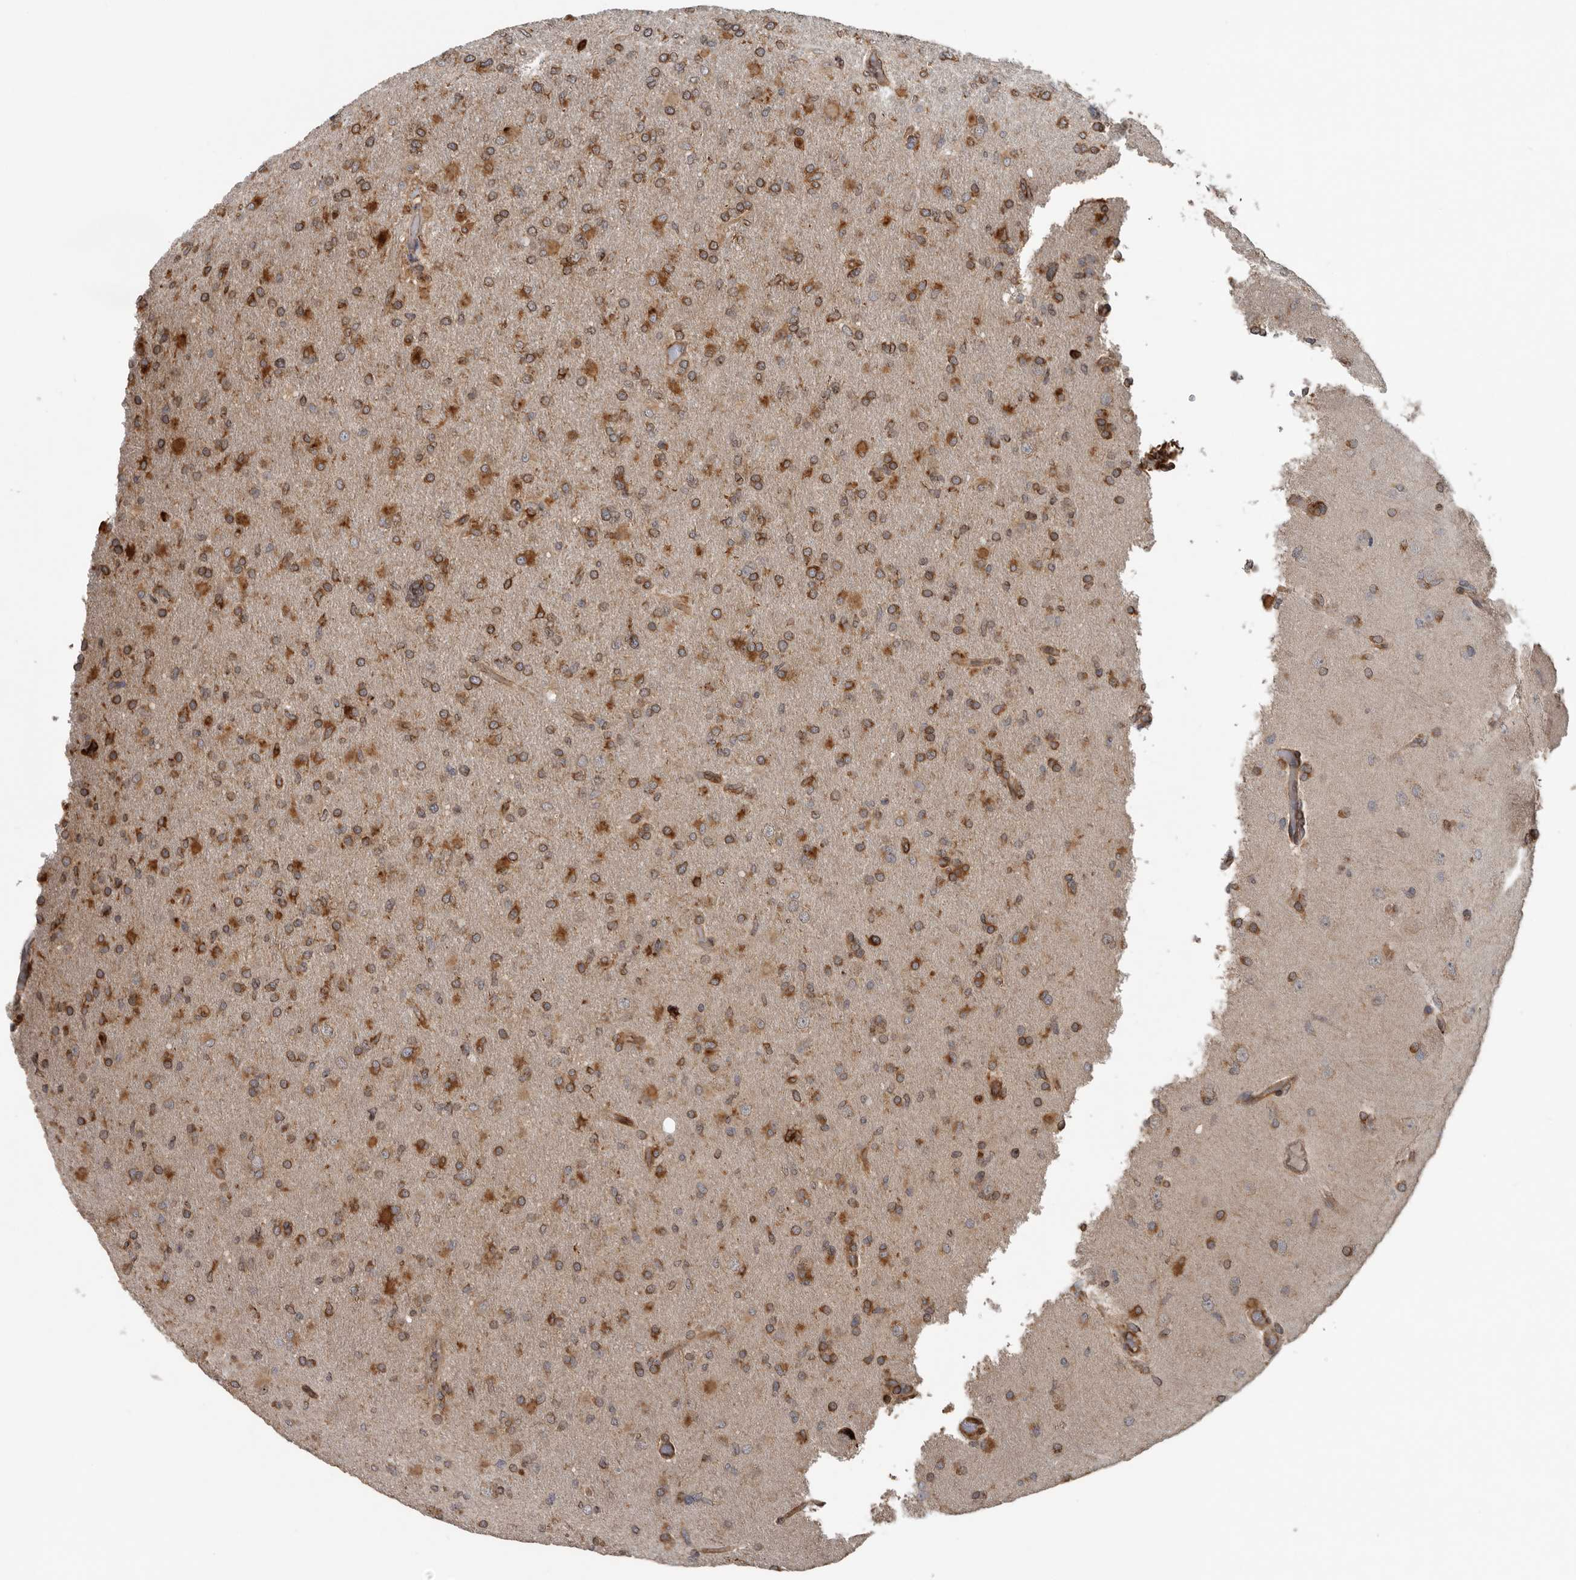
{"staining": {"intensity": "strong", "quantity": ">75%", "location": "cytoplasmic/membranous"}, "tissue": "glioma", "cell_type": "Tumor cells", "image_type": "cancer", "snomed": [{"axis": "morphology", "description": "Glioma, malignant, High grade"}, {"axis": "topography", "description": "Cerebral cortex"}], "caption": "Human high-grade glioma (malignant) stained with a brown dye demonstrates strong cytoplasmic/membranous positive staining in about >75% of tumor cells.", "gene": "CEP350", "patient": {"sex": "female", "age": 36}}